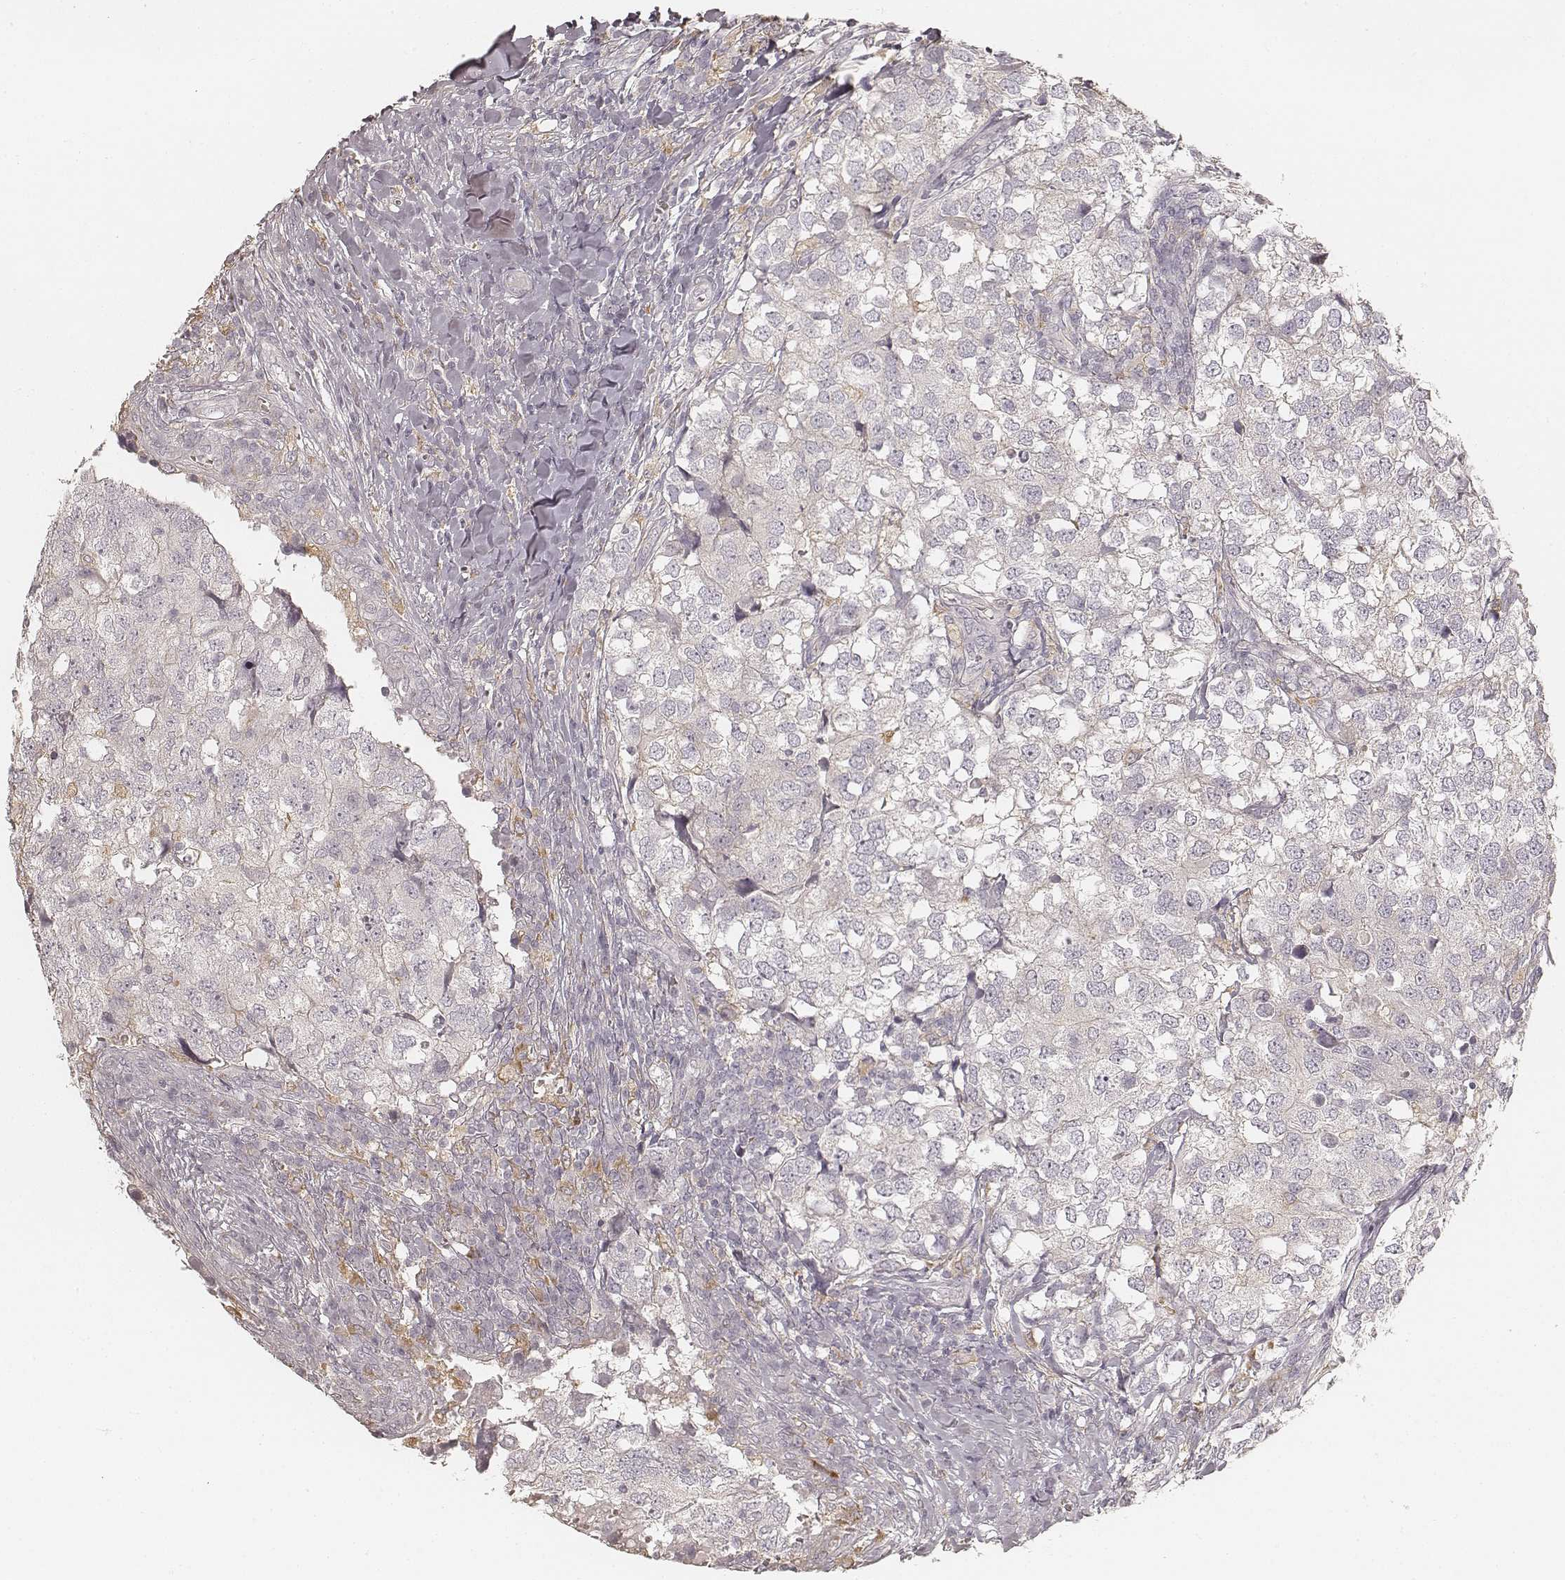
{"staining": {"intensity": "negative", "quantity": "none", "location": "none"}, "tissue": "breast cancer", "cell_type": "Tumor cells", "image_type": "cancer", "snomed": [{"axis": "morphology", "description": "Duct carcinoma"}, {"axis": "topography", "description": "Breast"}], "caption": "Tumor cells are negative for protein expression in human breast invasive ductal carcinoma.", "gene": "FMNL2", "patient": {"sex": "female", "age": 30}}